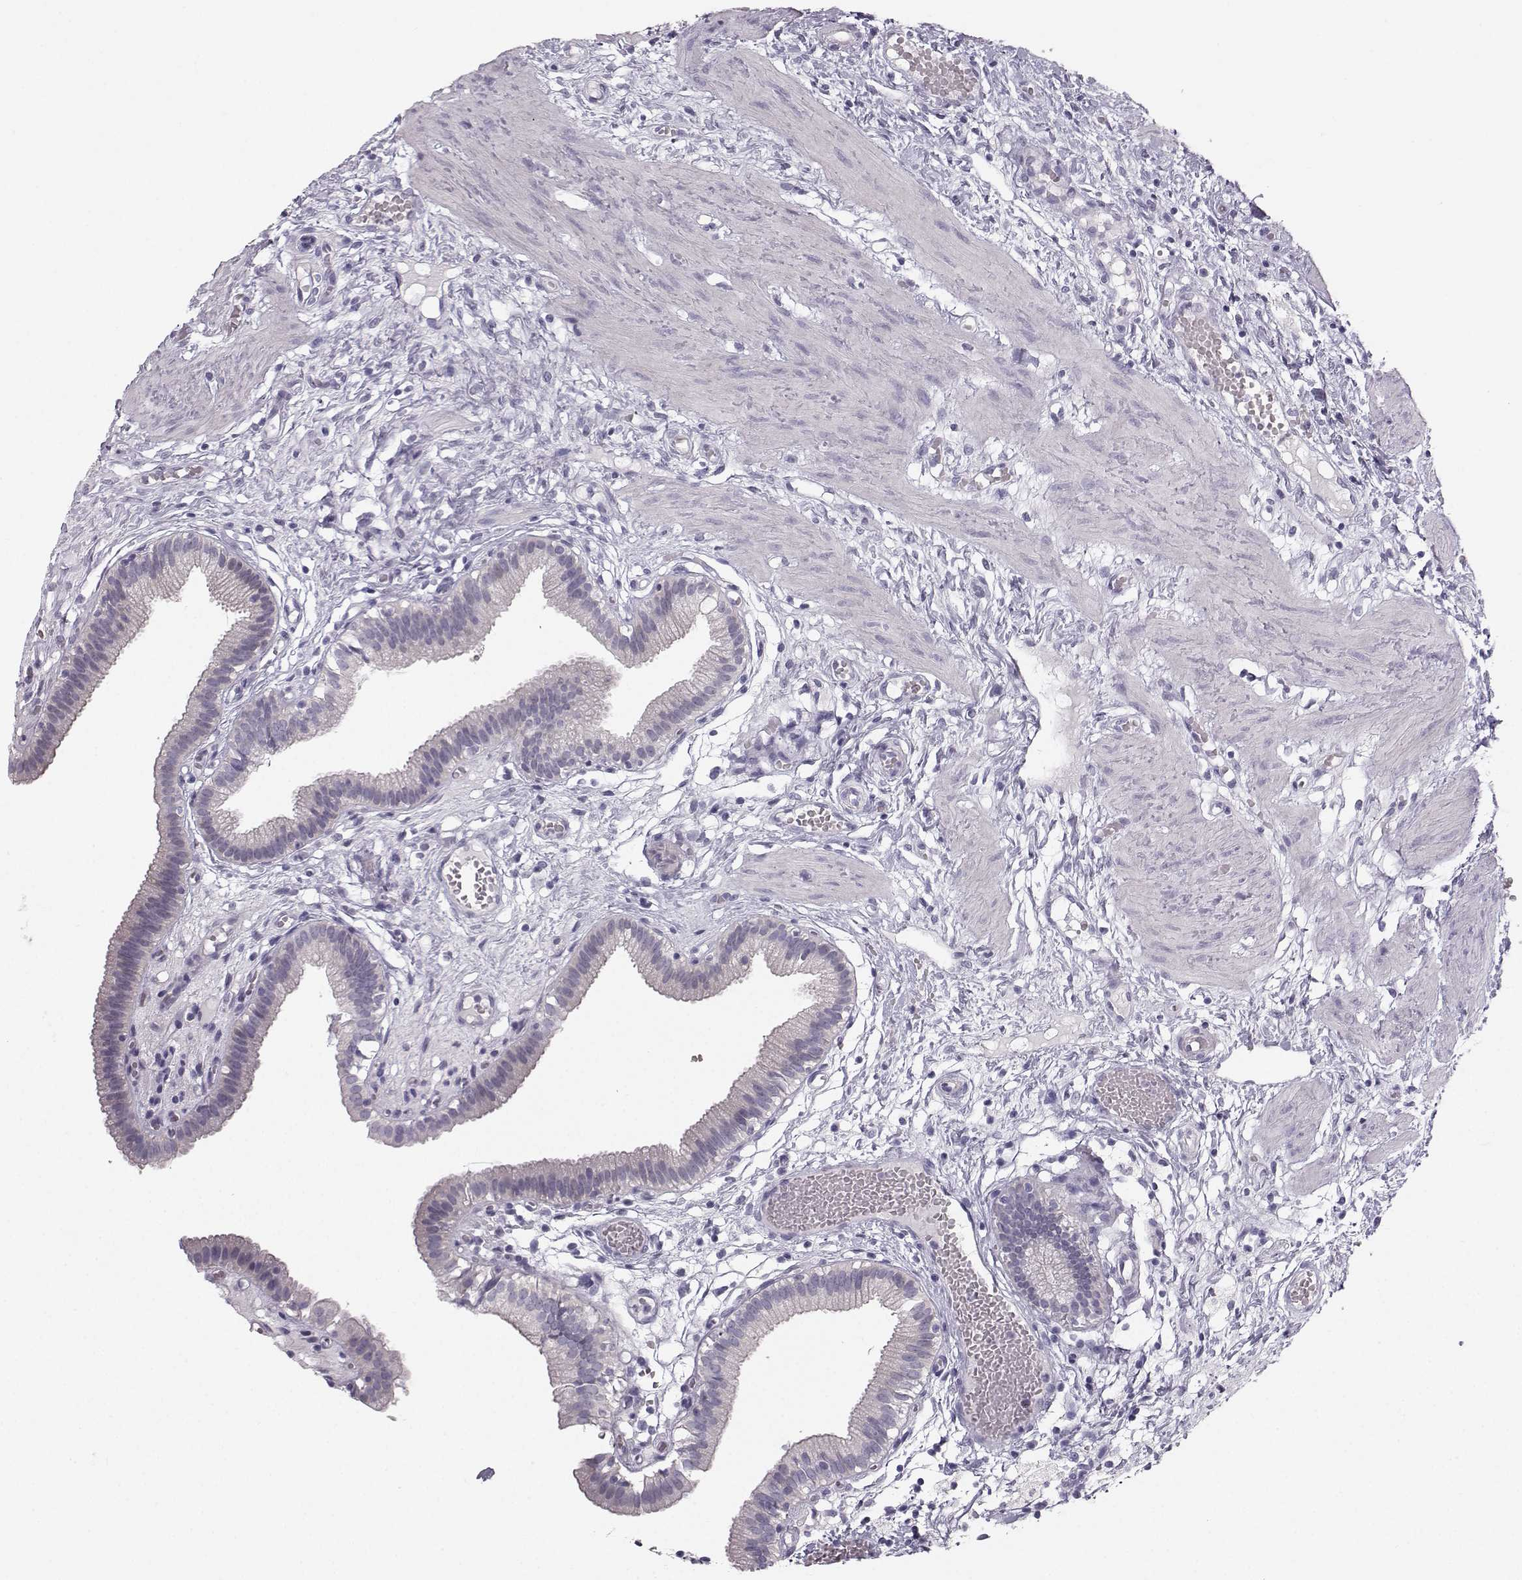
{"staining": {"intensity": "negative", "quantity": "none", "location": "none"}, "tissue": "gallbladder", "cell_type": "Glandular cells", "image_type": "normal", "snomed": [{"axis": "morphology", "description": "Normal tissue, NOS"}, {"axis": "topography", "description": "Gallbladder"}], "caption": "The immunohistochemistry histopathology image has no significant expression in glandular cells of gallbladder.", "gene": "CASR", "patient": {"sex": "female", "age": 24}}